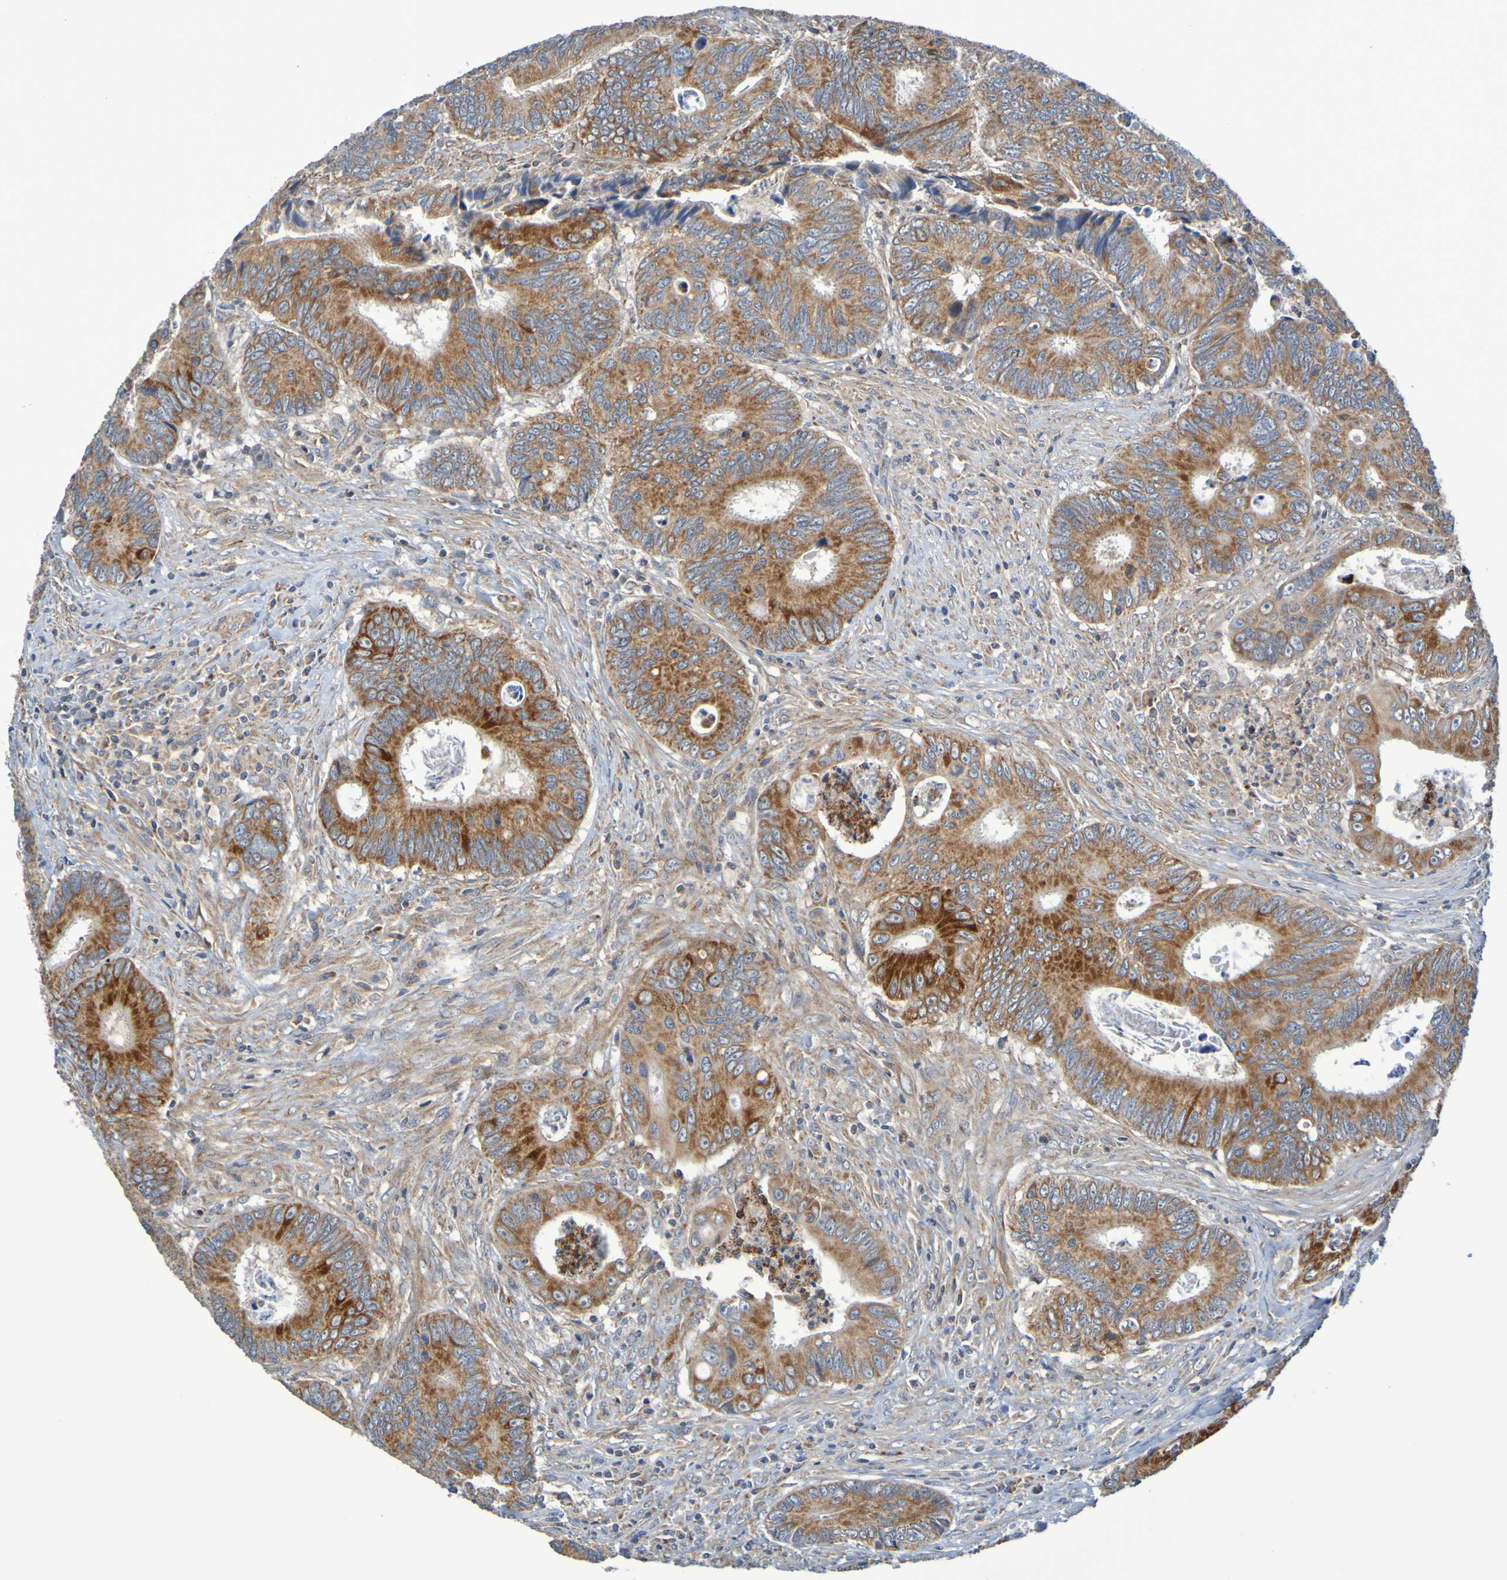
{"staining": {"intensity": "strong", "quantity": ">75%", "location": "cytoplasmic/membranous"}, "tissue": "colorectal cancer", "cell_type": "Tumor cells", "image_type": "cancer", "snomed": [{"axis": "morphology", "description": "Inflammation, NOS"}, {"axis": "morphology", "description": "Adenocarcinoma, NOS"}, {"axis": "topography", "description": "Colon"}], "caption": "Adenocarcinoma (colorectal) was stained to show a protein in brown. There is high levels of strong cytoplasmic/membranous expression in approximately >75% of tumor cells.", "gene": "CCDC51", "patient": {"sex": "male", "age": 72}}